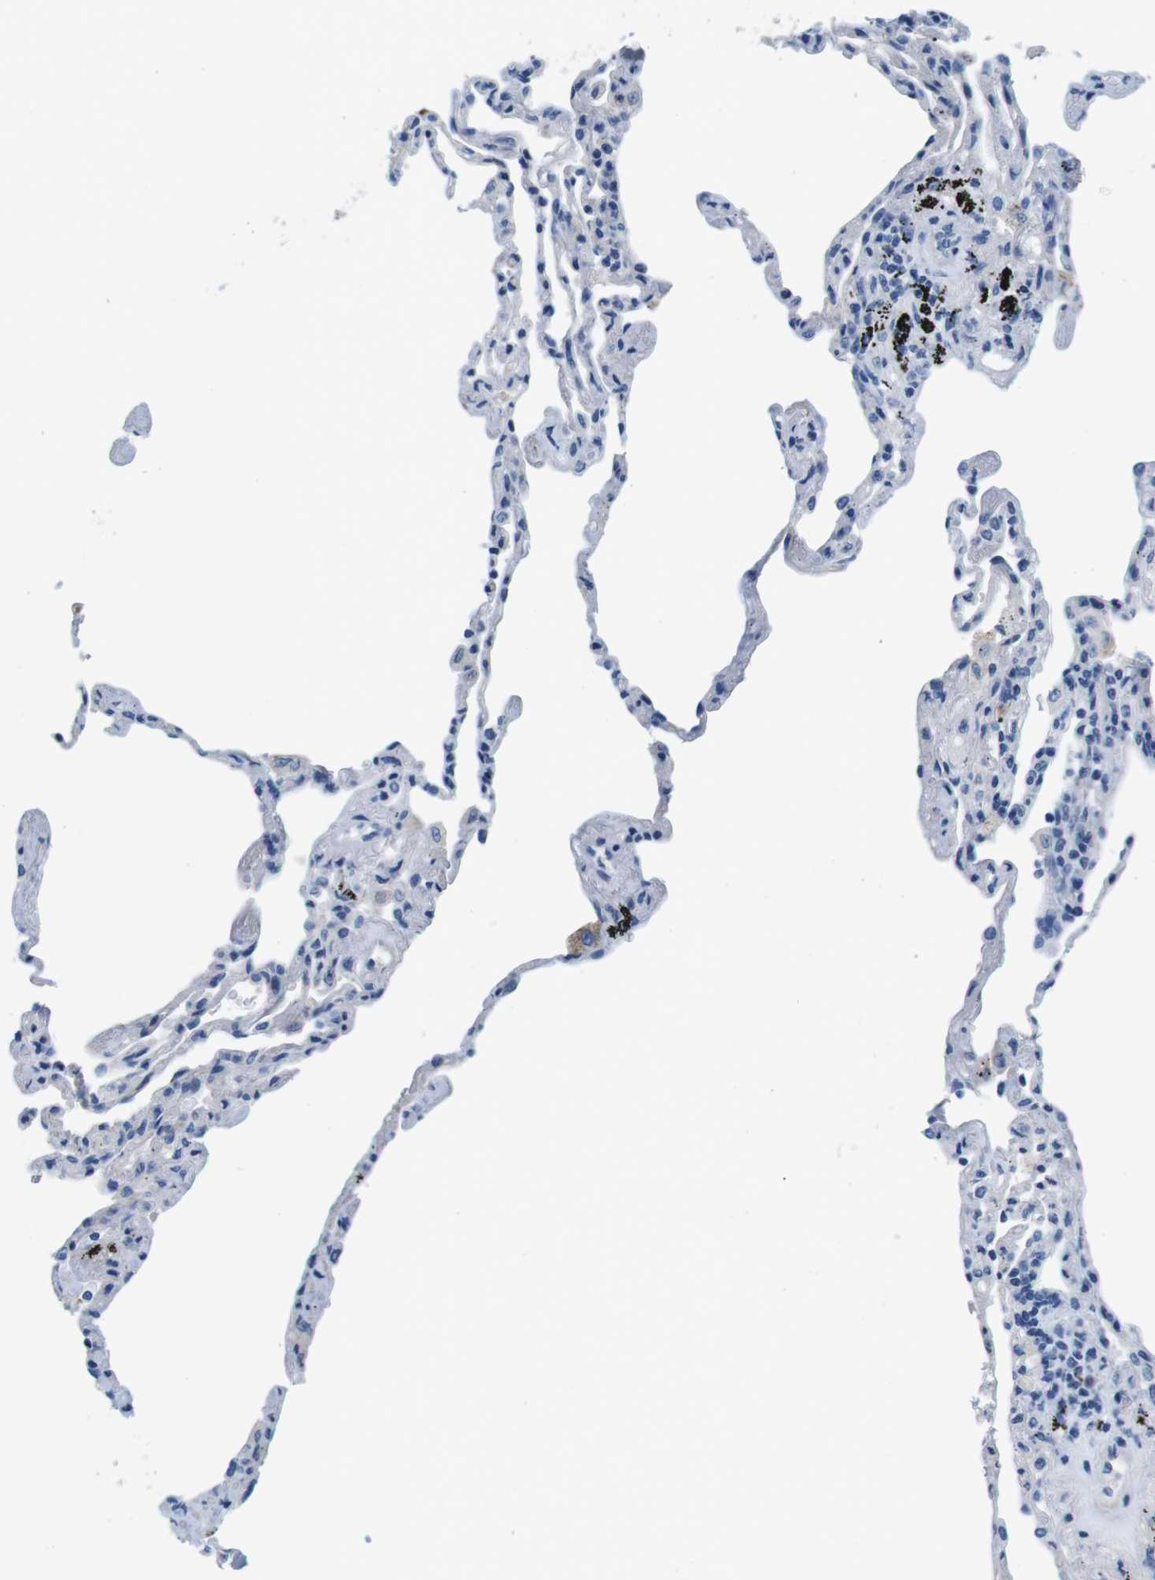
{"staining": {"intensity": "weak", "quantity": "<25%", "location": "cytoplasmic/membranous"}, "tissue": "lung", "cell_type": "Alveolar cells", "image_type": "normal", "snomed": [{"axis": "morphology", "description": "Normal tissue, NOS"}, {"axis": "topography", "description": "Lung"}], "caption": "Immunohistochemistry micrograph of unremarkable human lung stained for a protein (brown), which shows no expression in alveolar cells. The staining is performed using DAB (3,3'-diaminobenzidine) brown chromogen with nuclei counter-stained in using hematoxylin.", "gene": "IGHD", "patient": {"sex": "male", "age": 59}}